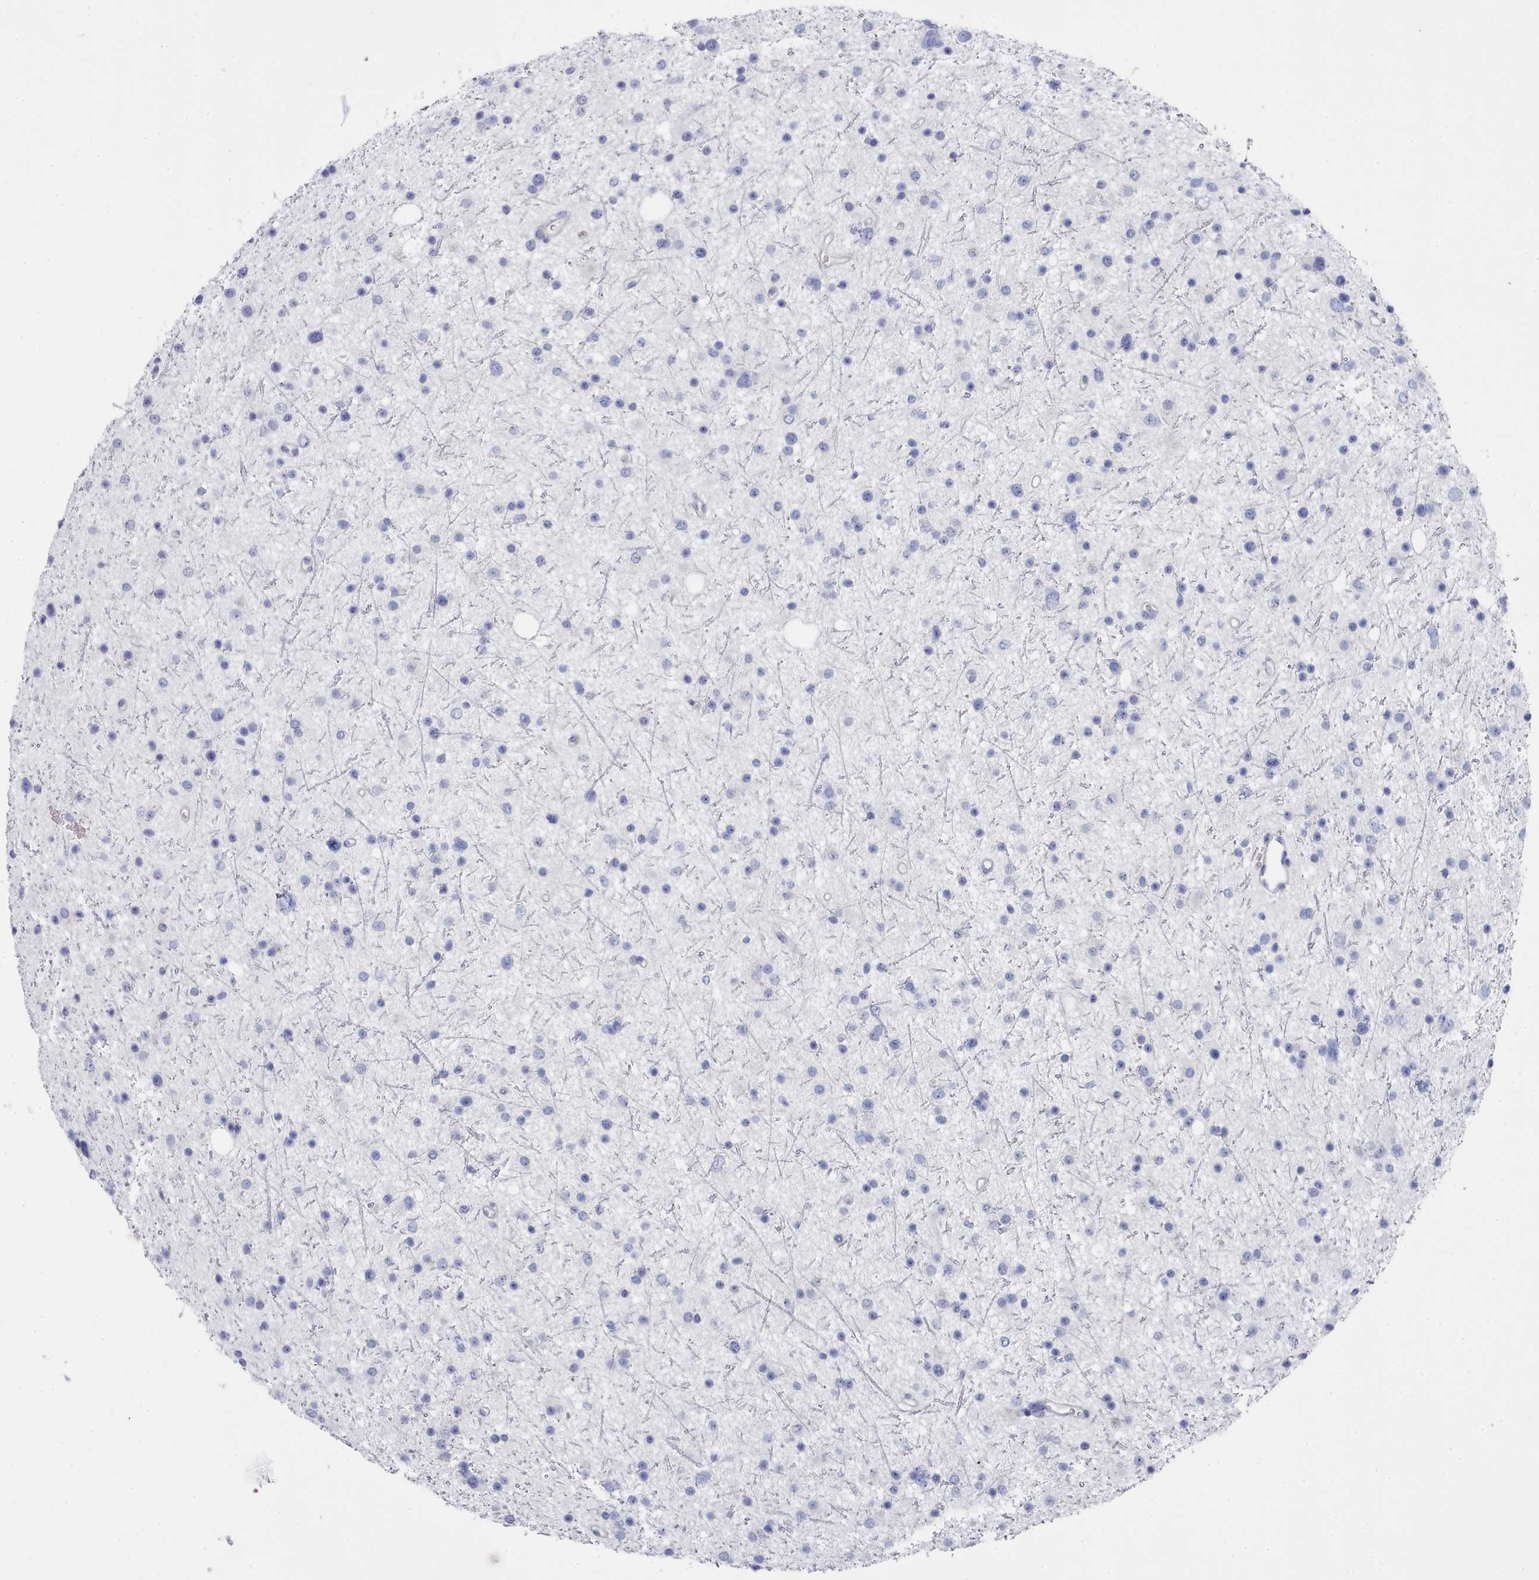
{"staining": {"intensity": "negative", "quantity": "none", "location": "none"}, "tissue": "glioma", "cell_type": "Tumor cells", "image_type": "cancer", "snomed": [{"axis": "morphology", "description": "Glioma, malignant, Low grade"}, {"axis": "topography", "description": "Cerebral cortex"}], "caption": "An IHC micrograph of low-grade glioma (malignant) is shown. There is no staining in tumor cells of low-grade glioma (malignant).", "gene": "PDE4C", "patient": {"sex": "female", "age": 39}}